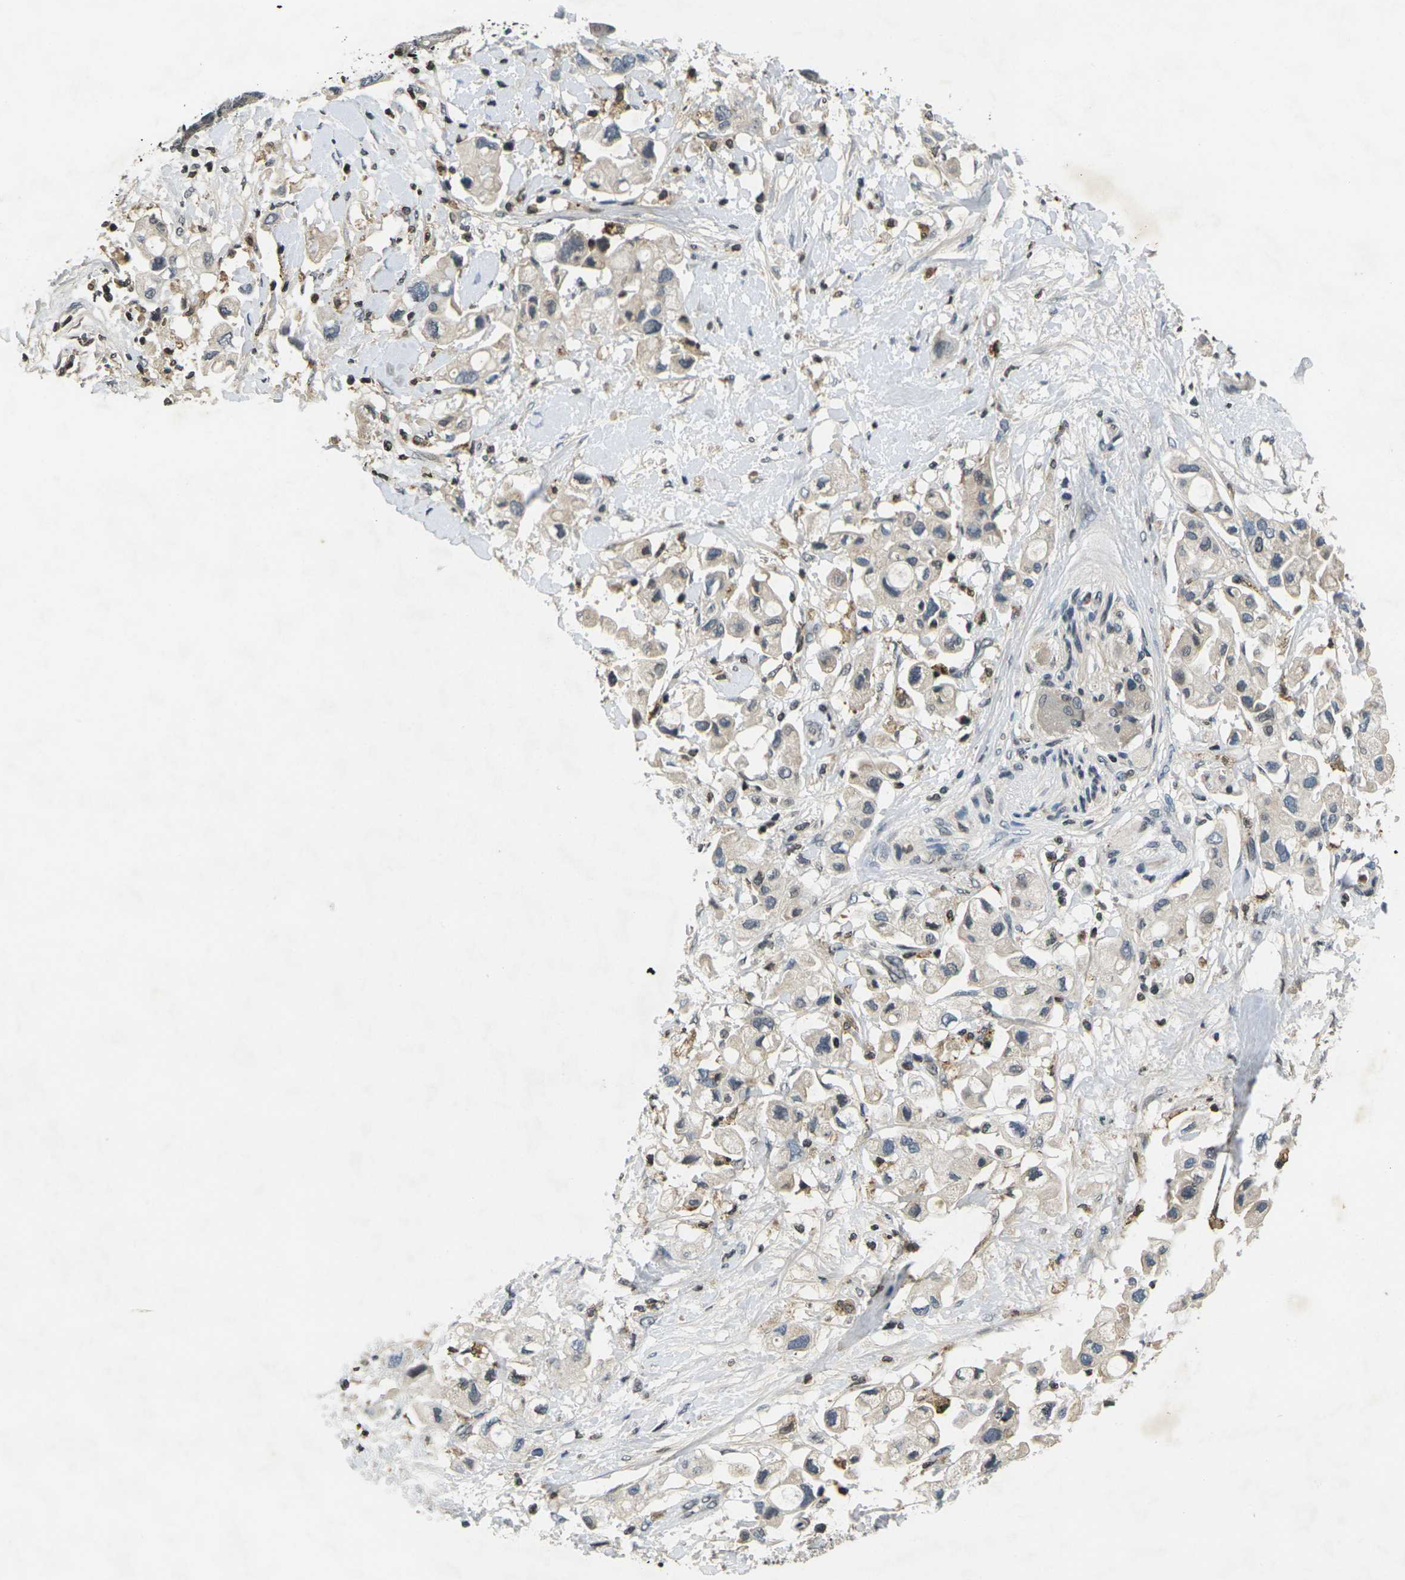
{"staining": {"intensity": "weak", "quantity": "<25%", "location": "cytoplasmic/membranous"}, "tissue": "pancreatic cancer", "cell_type": "Tumor cells", "image_type": "cancer", "snomed": [{"axis": "morphology", "description": "Adenocarcinoma, NOS"}, {"axis": "topography", "description": "Pancreas"}], "caption": "The image shows no significant staining in tumor cells of pancreatic cancer.", "gene": "C1QC", "patient": {"sex": "female", "age": 56}}